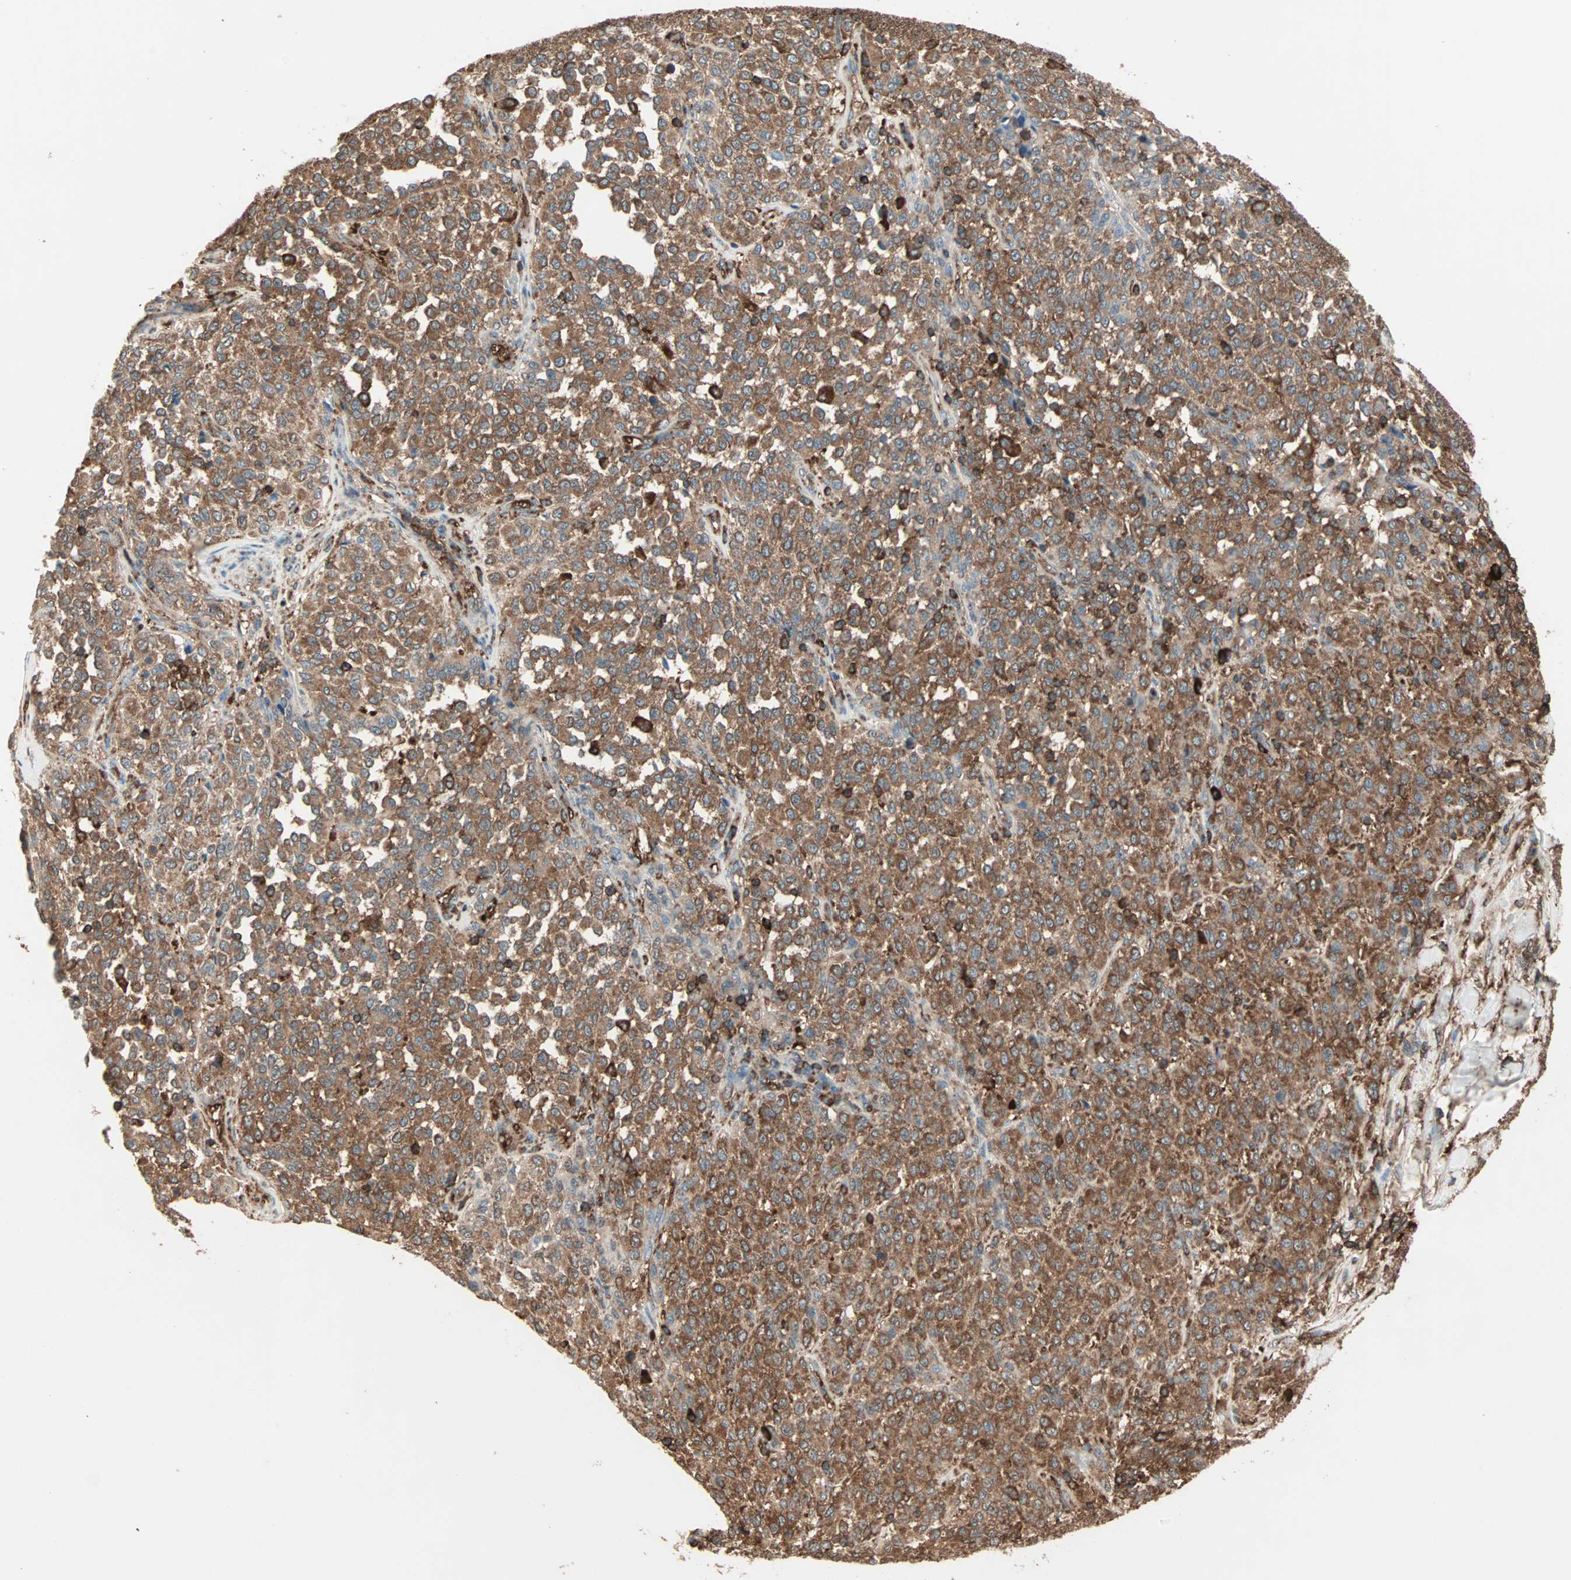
{"staining": {"intensity": "strong", "quantity": ">75%", "location": "cytoplasmic/membranous"}, "tissue": "melanoma", "cell_type": "Tumor cells", "image_type": "cancer", "snomed": [{"axis": "morphology", "description": "Malignant melanoma, Metastatic site"}, {"axis": "topography", "description": "Pancreas"}], "caption": "The photomicrograph exhibits immunohistochemical staining of melanoma. There is strong cytoplasmic/membranous positivity is seen in about >75% of tumor cells.", "gene": "MMP3", "patient": {"sex": "female", "age": 30}}